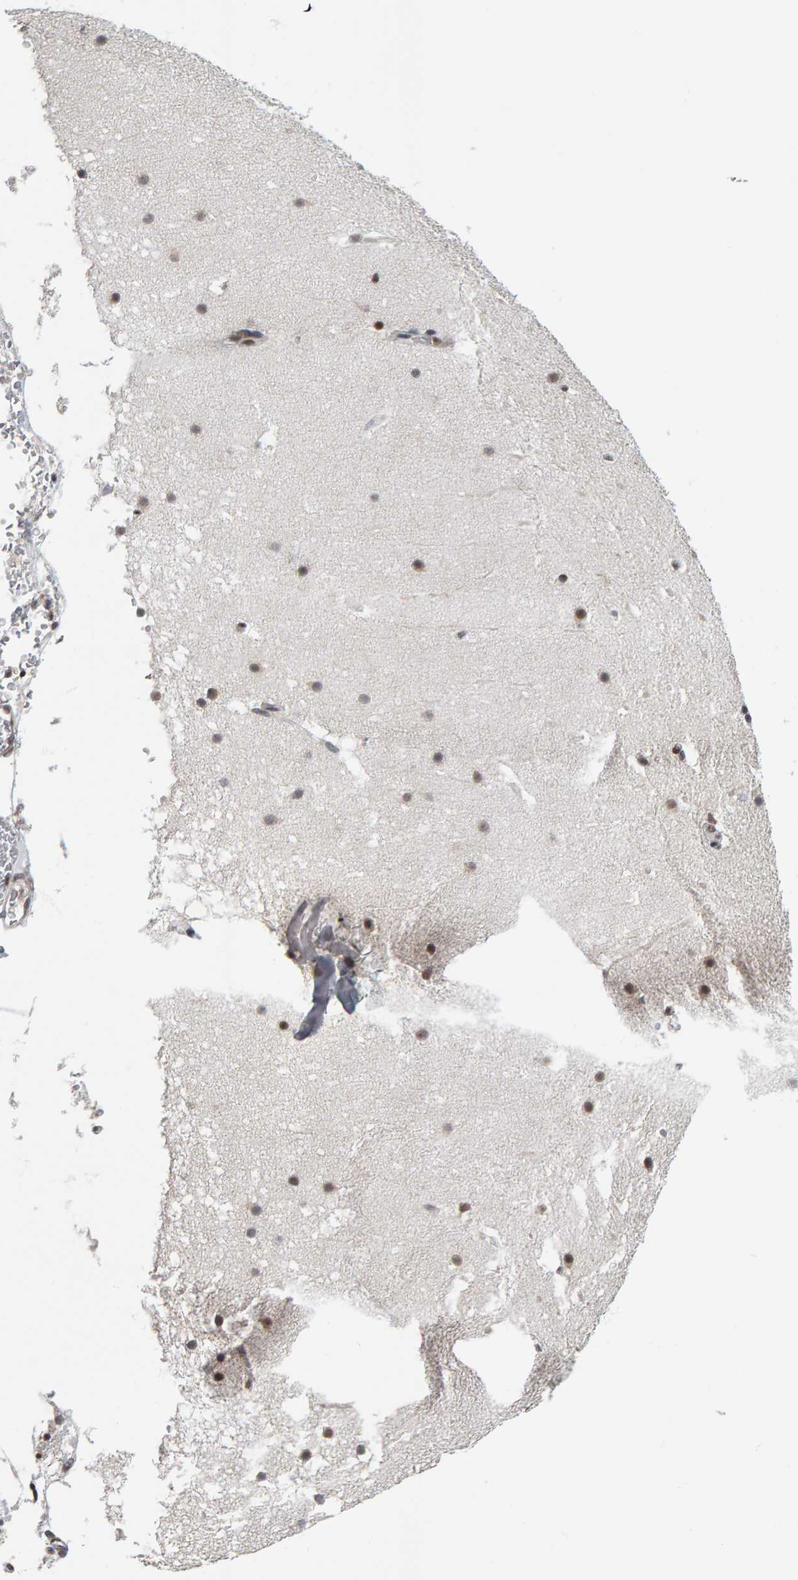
{"staining": {"intensity": "weak", "quantity": "<25%", "location": "nuclear"}, "tissue": "cerebellum", "cell_type": "Cells in granular layer", "image_type": "normal", "snomed": [{"axis": "morphology", "description": "Normal tissue, NOS"}, {"axis": "topography", "description": "Cerebellum"}], "caption": "The immunohistochemistry (IHC) micrograph has no significant expression in cells in granular layer of cerebellum.", "gene": "ATF7IP", "patient": {"sex": "male", "age": 57}}